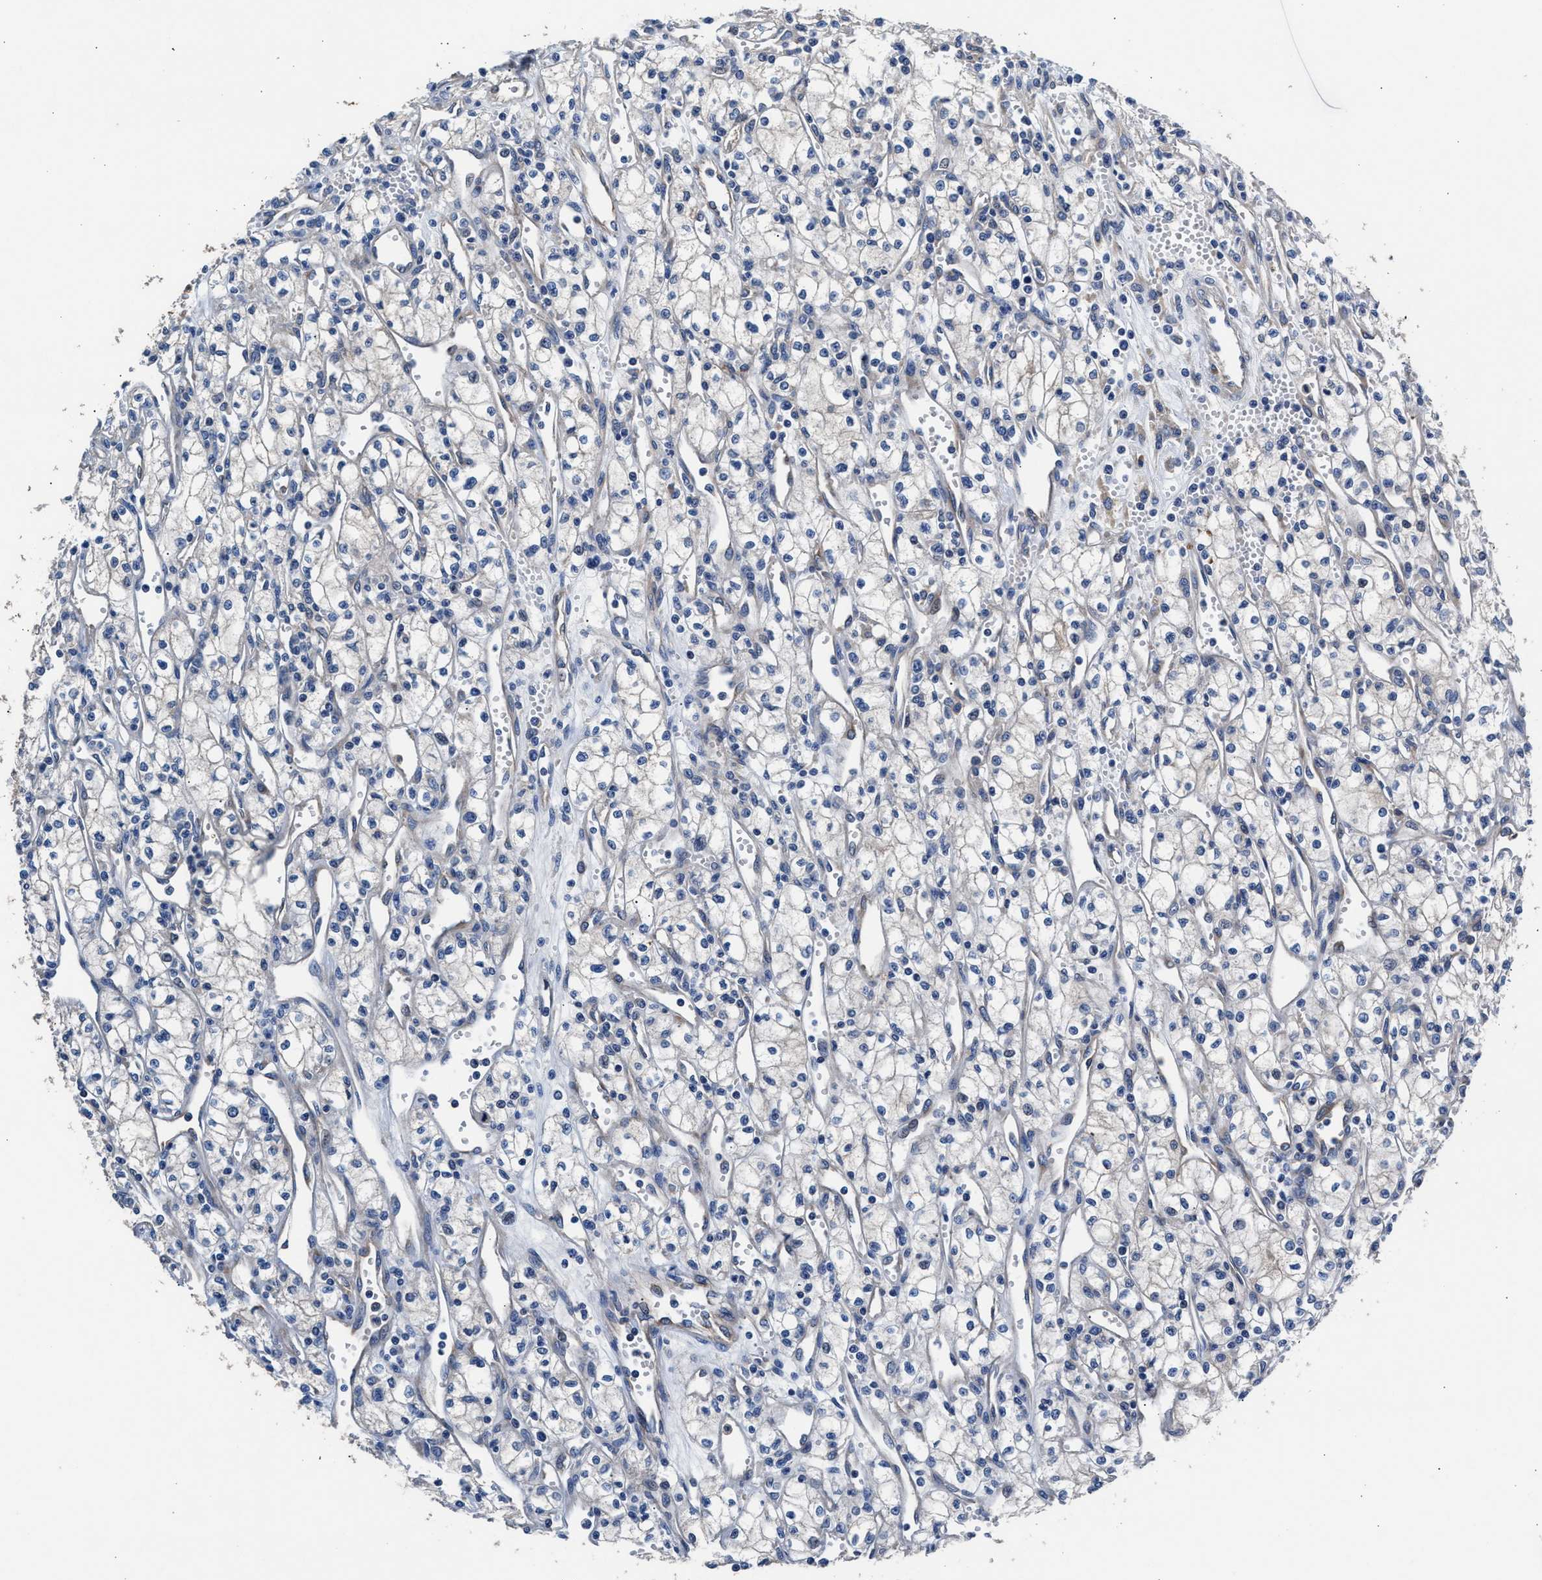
{"staining": {"intensity": "negative", "quantity": "none", "location": "none"}, "tissue": "renal cancer", "cell_type": "Tumor cells", "image_type": "cancer", "snomed": [{"axis": "morphology", "description": "Adenocarcinoma, NOS"}, {"axis": "topography", "description": "Kidney"}], "caption": "DAB (3,3'-diaminobenzidine) immunohistochemical staining of renal cancer (adenocarcinoma) exhibits no significant positivity in tumor cells.", "gene": "SH3GL1", "patient": {"sex": "male", "age": 59}}